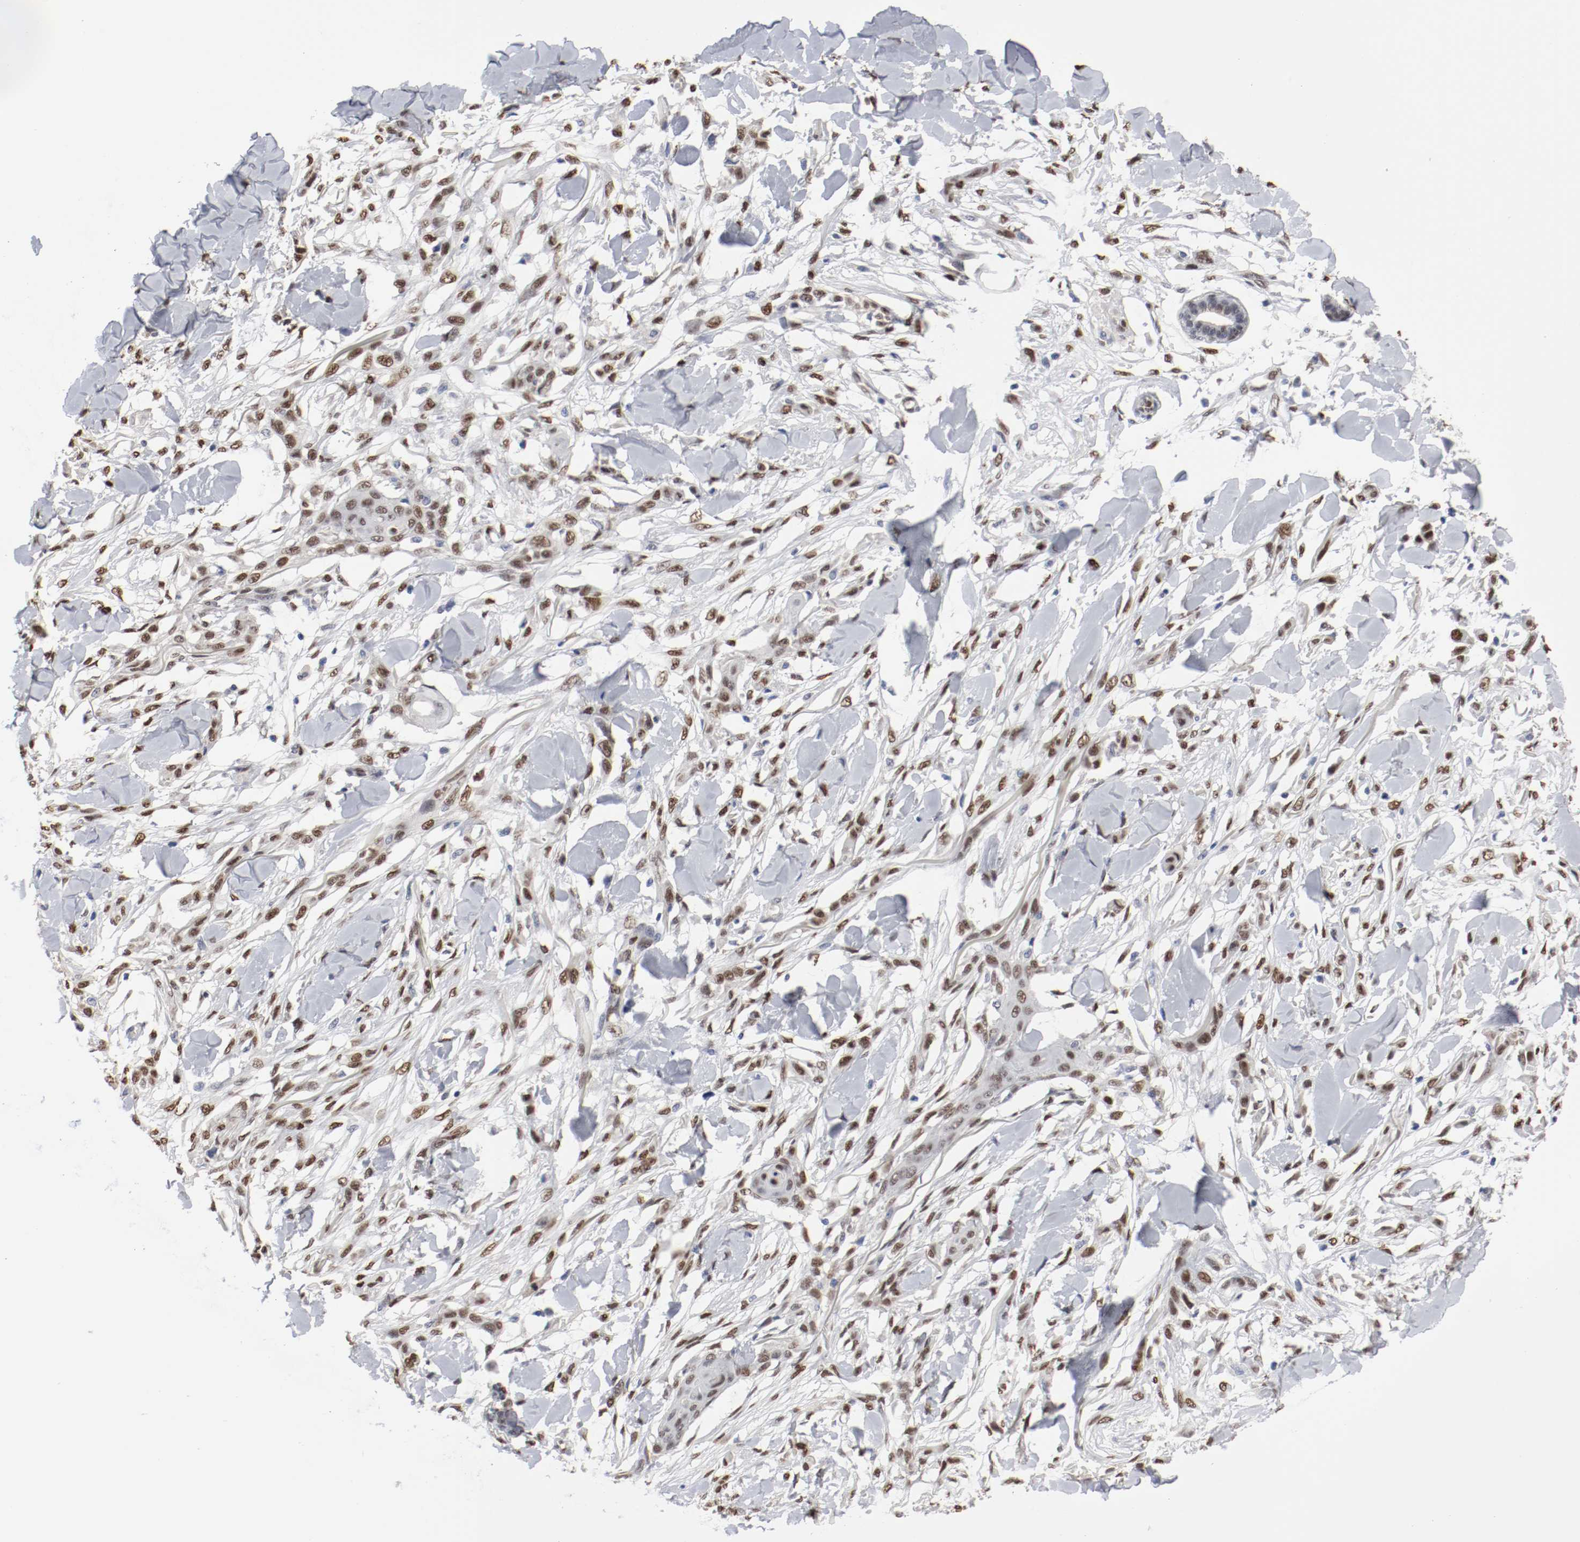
{"staining": {"intensity": "moderate", "quantity": ">75%", "location": "nuclear"}, "tissue": "skin cancer", "cell_type": "Tumor cells", "image_type": "cancer", "snomed": [{"axis": "morphology", "description": "Normal tissue, NOS"}, {"axis": "morphology", "description": "Squamous cell carcinoma, NOS"}, {"axis": "topography", "description": "Skin"}], "caption": "A brown stain highlights moderate nuclear positivity of a protein in human squamous cell carcinoma (skin) tumor cells.", "gene": "FOSL2", "patient": {"sex": "female", "age": 59}}